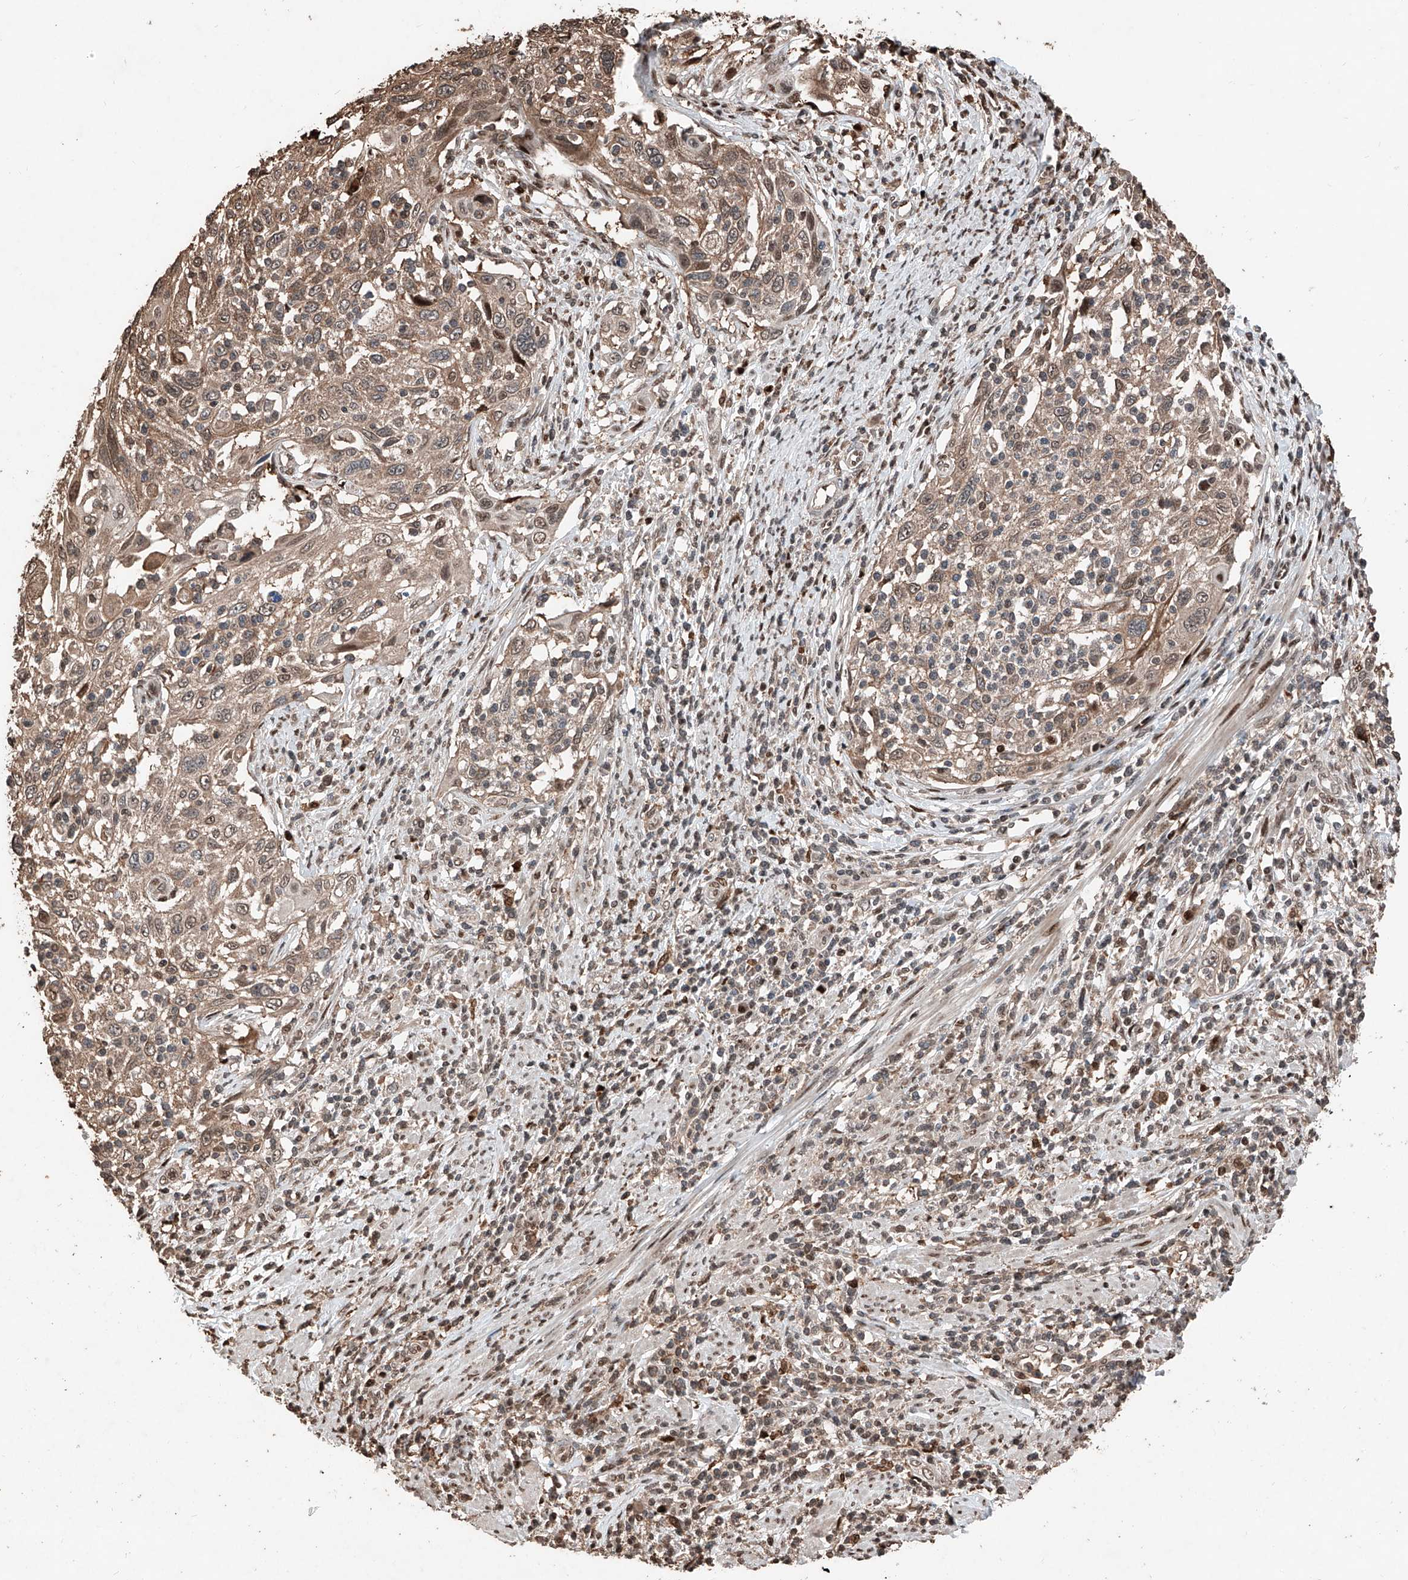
{"staining": {"intensity": "weak", "quantity": ">75%", "location": "cytoplasmic/membranous"}, "tissue": "cervical cancer", "cell_type": "Tumor cells", "image_type": "cancer", "snomed": [{"axis": "morphology", "description": "Squamous cell carcinoma, NOS"}, {"axis": "topography", "description": "Cervix"}], "caption": "IHC (DAB) staining of human cervical cancer (squamous cell carcinoma) demonstrates weak cytoplasmic/membranous protein positivity in about >75% of tumor cells.", "gene": "RMND1", "patient": {"sex": "female", "age": 70}}